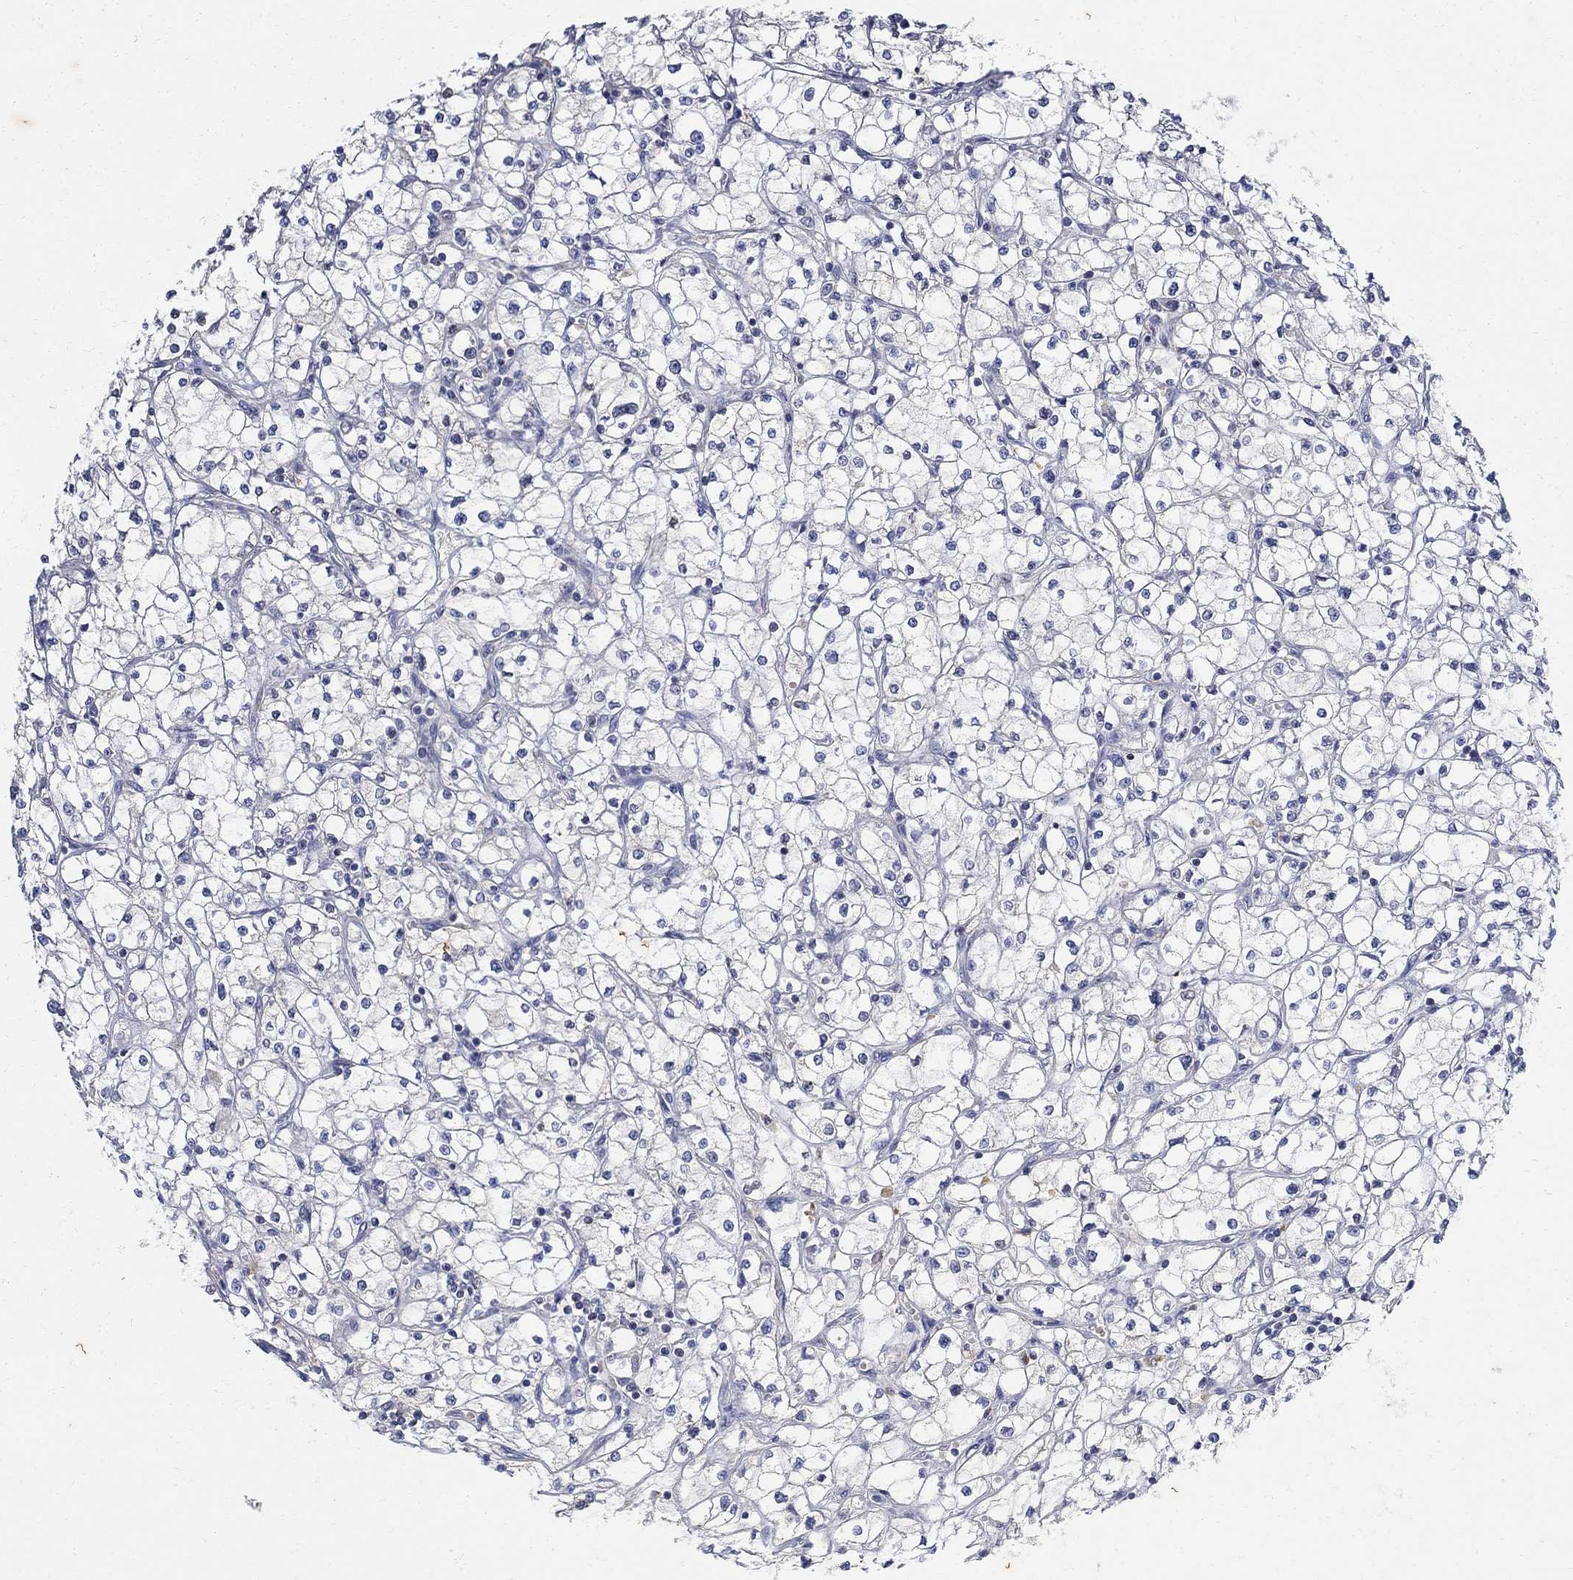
{"staining": {"intensity": "negative", "quantity": "none", "location": "none"}, "tissue": "renal cancer", "cell_type": "Tumor cells", "image_type": "cancer", "snomed": [{"axis": "morphology", "description": "Adenocarcinoma, NOS"}, {"axis": "topography", "description": "Kidney"}], "caption": "DAB (3,3'-diaminobenzidine) immunohistochemical staining of human adenocarcinoma (renal) reveals no significant staining in tumor cells.", "gene": "FNDC5", "patient": {"sex": "male", "age": 67}}